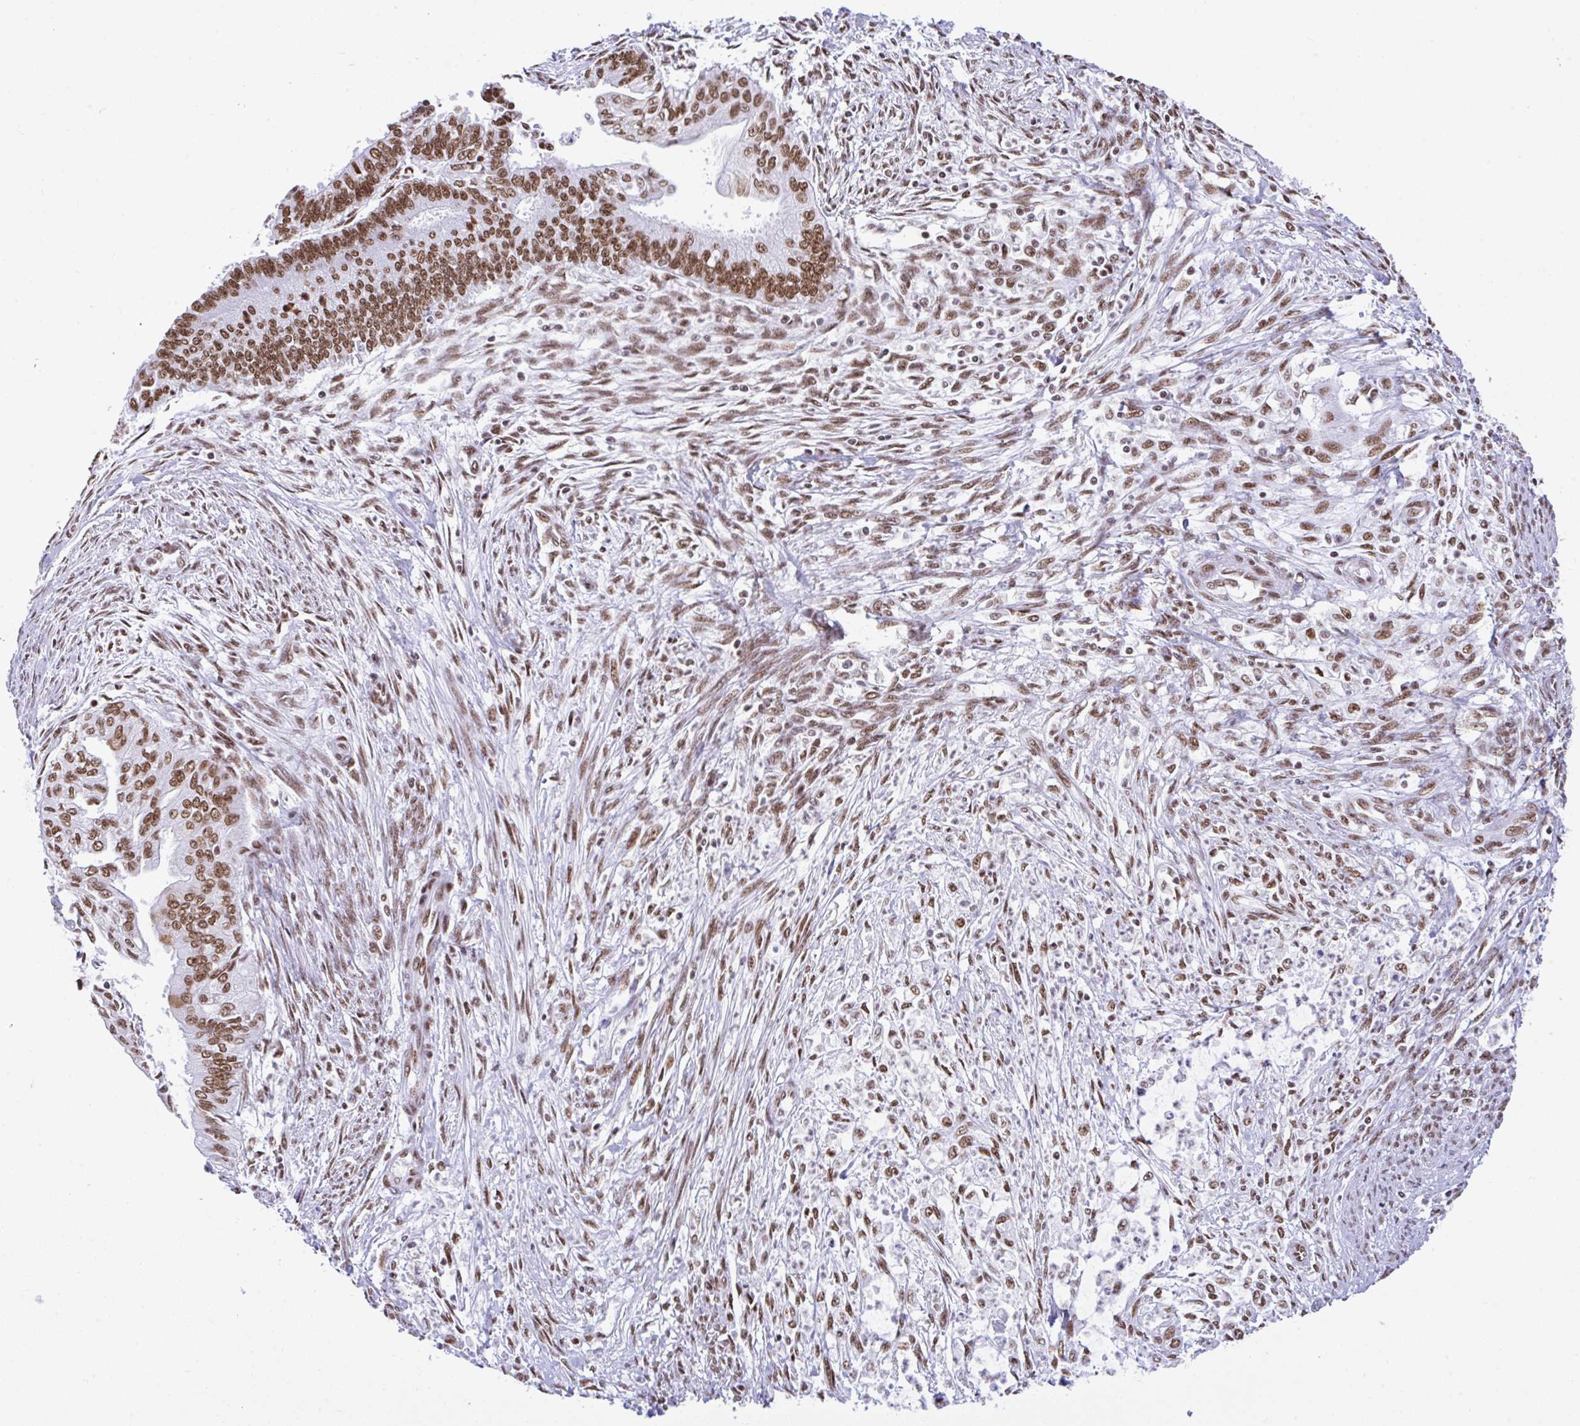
{"staining": {"intensity": "moderate", "quantity": ">75%", "location": "nuclear"}, "tissue": "endometrial cancer", "cell_type": "Tumor cells", "image_type": "cancer", "snomed": [{"axis": "morphology", "description": "Adenocarcinoma, NOS"}, {"axis": "topography", "description": "Endometrium"}], "caption": "IHC staining of endometrial cancer (adenocarcinoma), which shows medium levels of moderate nuclear staining in about >75% of tumor cells indicating moderate nuclear protein staining. The staining was performed using DAB (3,3'-diaminobenzidine) (brown) for protein detection and nuclei were counterstained in hematoxylin (blue).", "gene": "DDX52", "patient": {"sex": "female", "age": 73}}